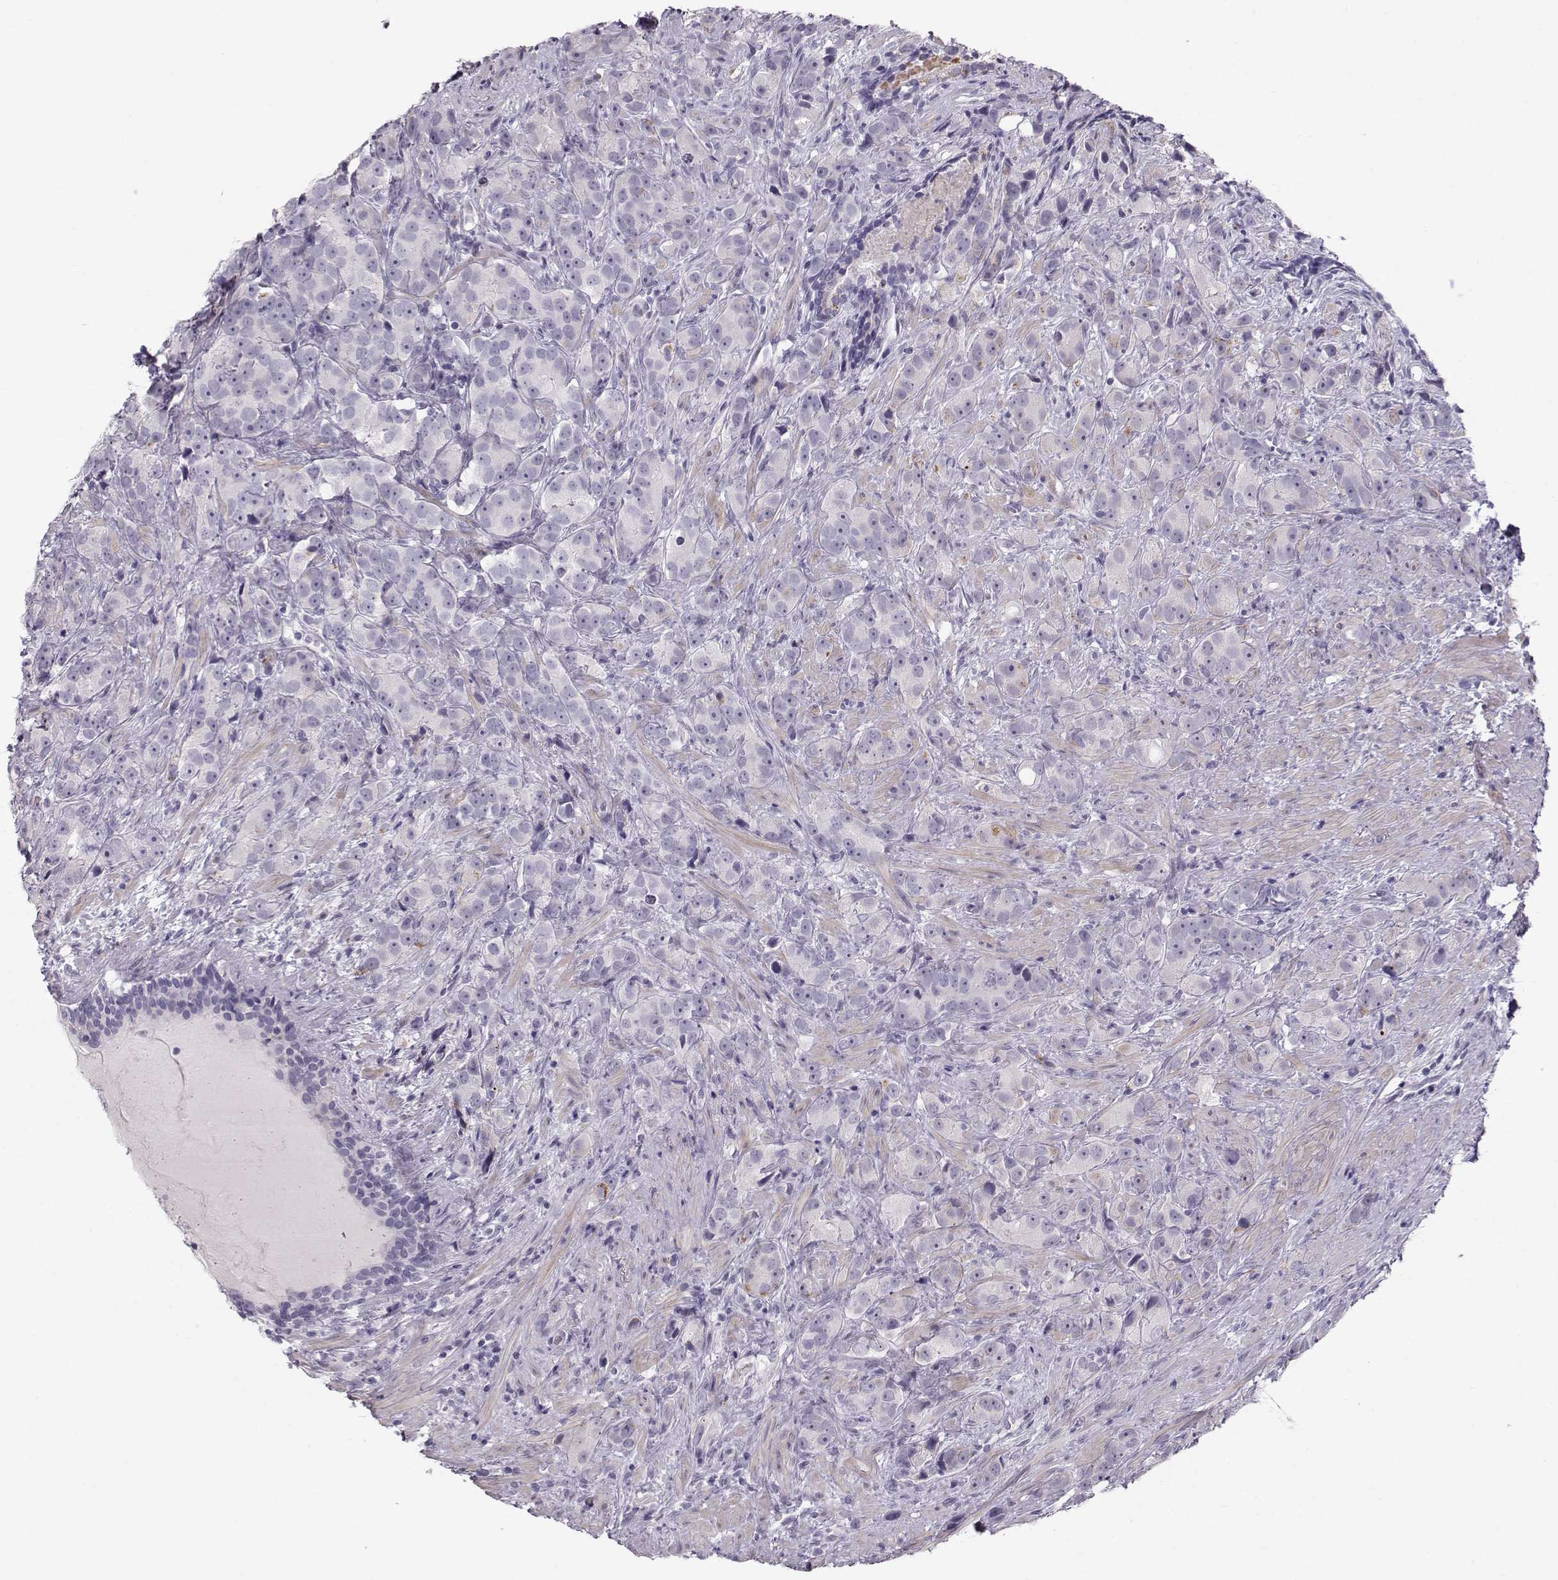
{"staining": {"intensity": "negative", "quantity": "none", "location": "none"}, "tissue": "prostate cancer", "cell_type": "Tumor cells", "image_type": "cancer", "snomed": [{"axis": "morphology", "description": "Adenocarcinoma, High grade"}, {"axis": "topography", "description": "Prostate"}], "caption": "Histopathology image shows no protein staining in tumor cells of prostate cancer (adenocarcinoma (high-grade)) tissue.", "gene": "CASR", "patient": {"sex": "male", "age": 90}}